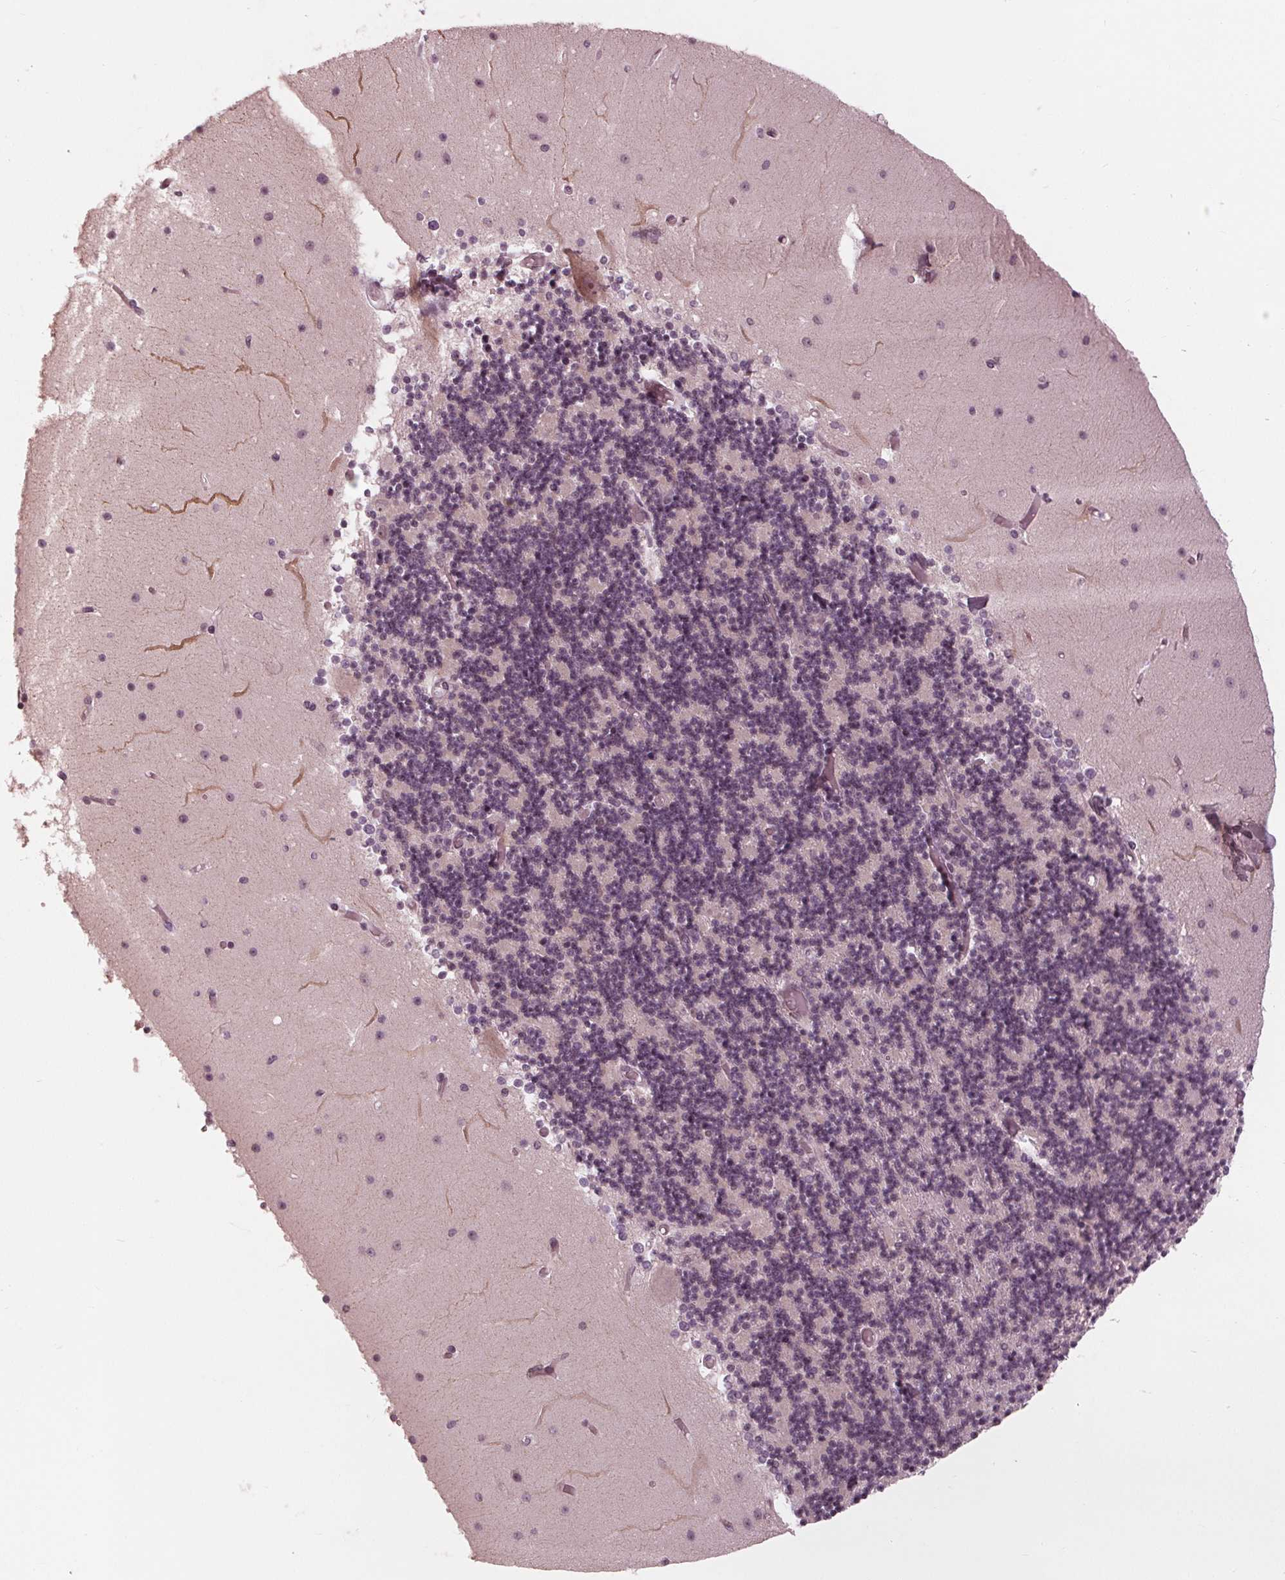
{"staining": {"intensity": "weak", "quantity": "25%-75%", "location": "nuclear"}, "tissue": "cerebellum", "cell_type": "Cells in granular layer", "image_type": "normal", "snomed": [{"axis": "morphology", "description": "Normal tissue, NOS"}, {"axis": "topography", "description": "Cerebellum"}], "caption": "The immunohistochemical stain highlights weak nuclear positivity in cells in granular layer of benign cerebellum.", "gene": "SLX4", "patient": {"sex": "female", "age": 28}}